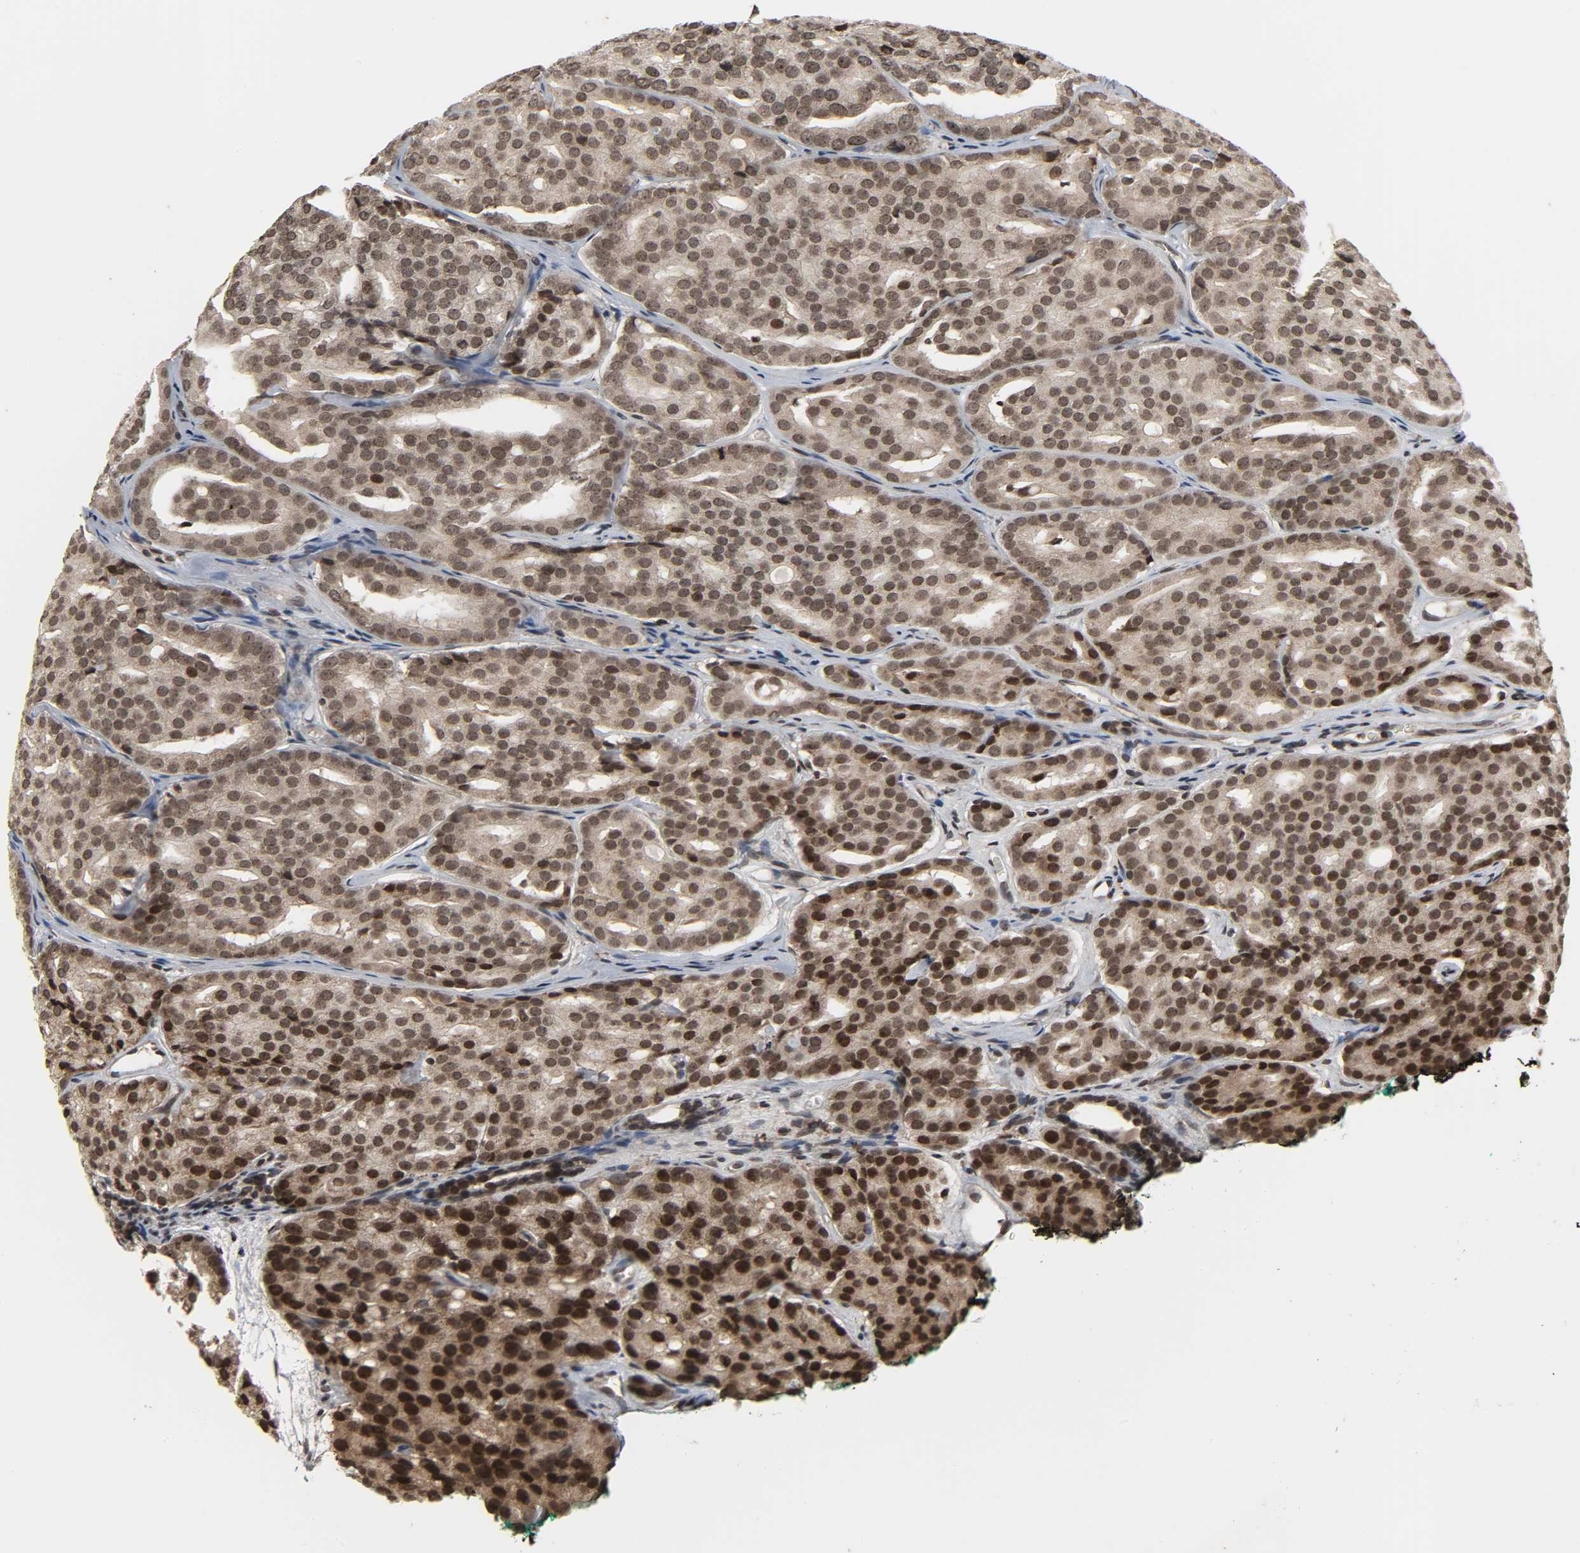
{"staining": {"intensity": "moderate", "quantity": ">75%", "location": "nuclear"}, "tissue": "prostate cancer", "cell_type": "Tumor cells", "image_type": "cancer", "snomed": [{"axis": "morphology", "description": "Adenocarcinoma, High grade"}, {"axis": "topography", "description": "Prostate"}], "caption": "Human prostate adenocarcinoma (high-grade) stained for a protein (brown) demonstrates moderate nuclear positive staining in about >75% of tumor cells.", "gene": "XRCC1", "patient": {"sex": "male", "age": 64}}